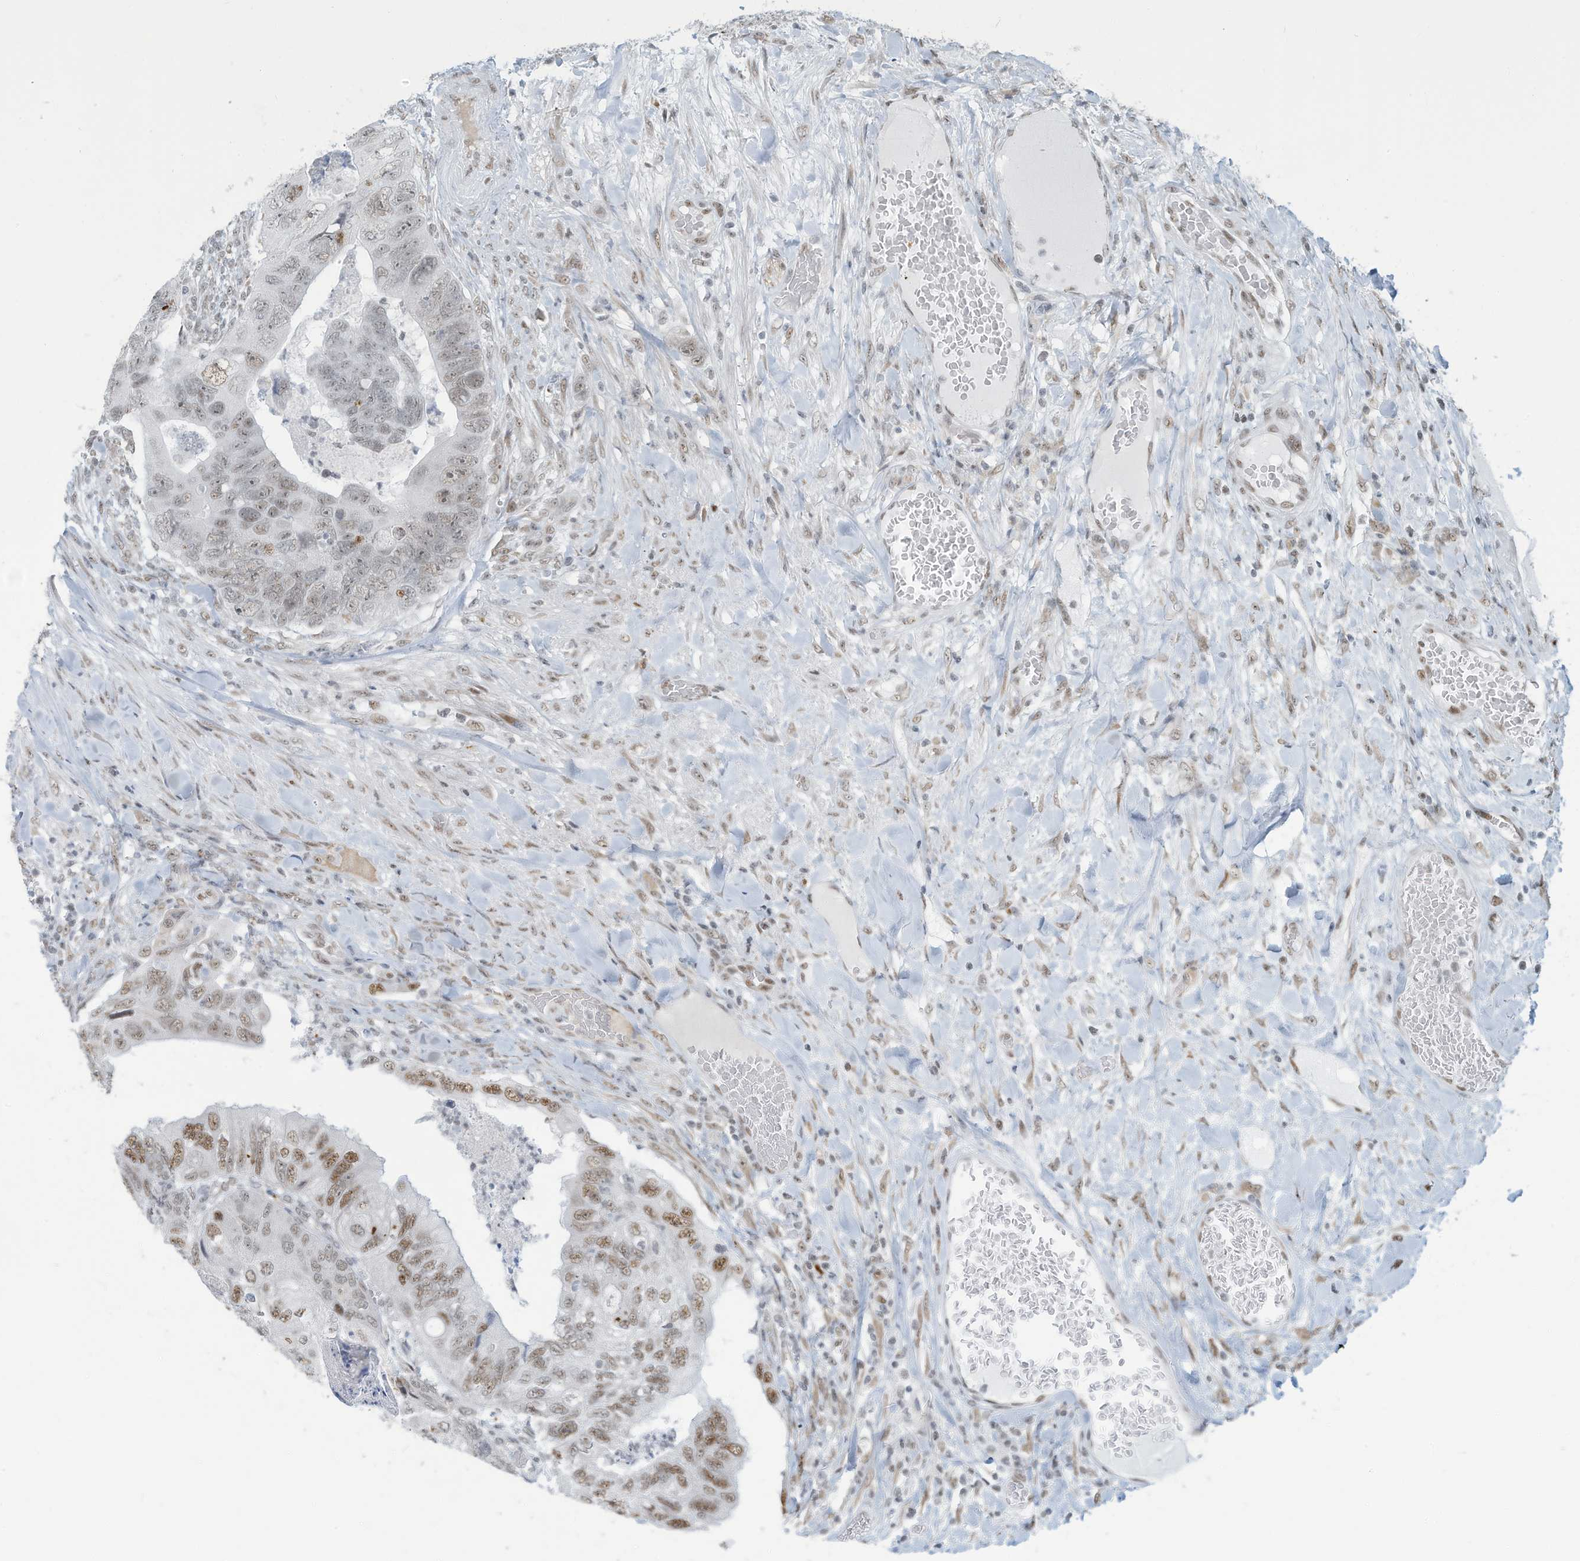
{"staining": {"intensity": "moderate", "quantity": ">75%", "location": "nuclear"}, "tissue": "colorectal cancer", "cell_type": "Tumor cells", "image_type": "cancer", "snomed": [{"axis": "morphology", "description": "Adenocarcinoma, NOS"}, {"axis": "topography", "description": "Rectum"}], "caption": "The photomicrograph exhibits staining of colorectal adenocarcinoma, revealing moderate nuclear protein staining (brown color) within tumor cells. (brown staining indicates protein expression, while blue staining denotes nuclei).", "gene": "SARNP", "patient": {"sex": "male", "age": 63}}